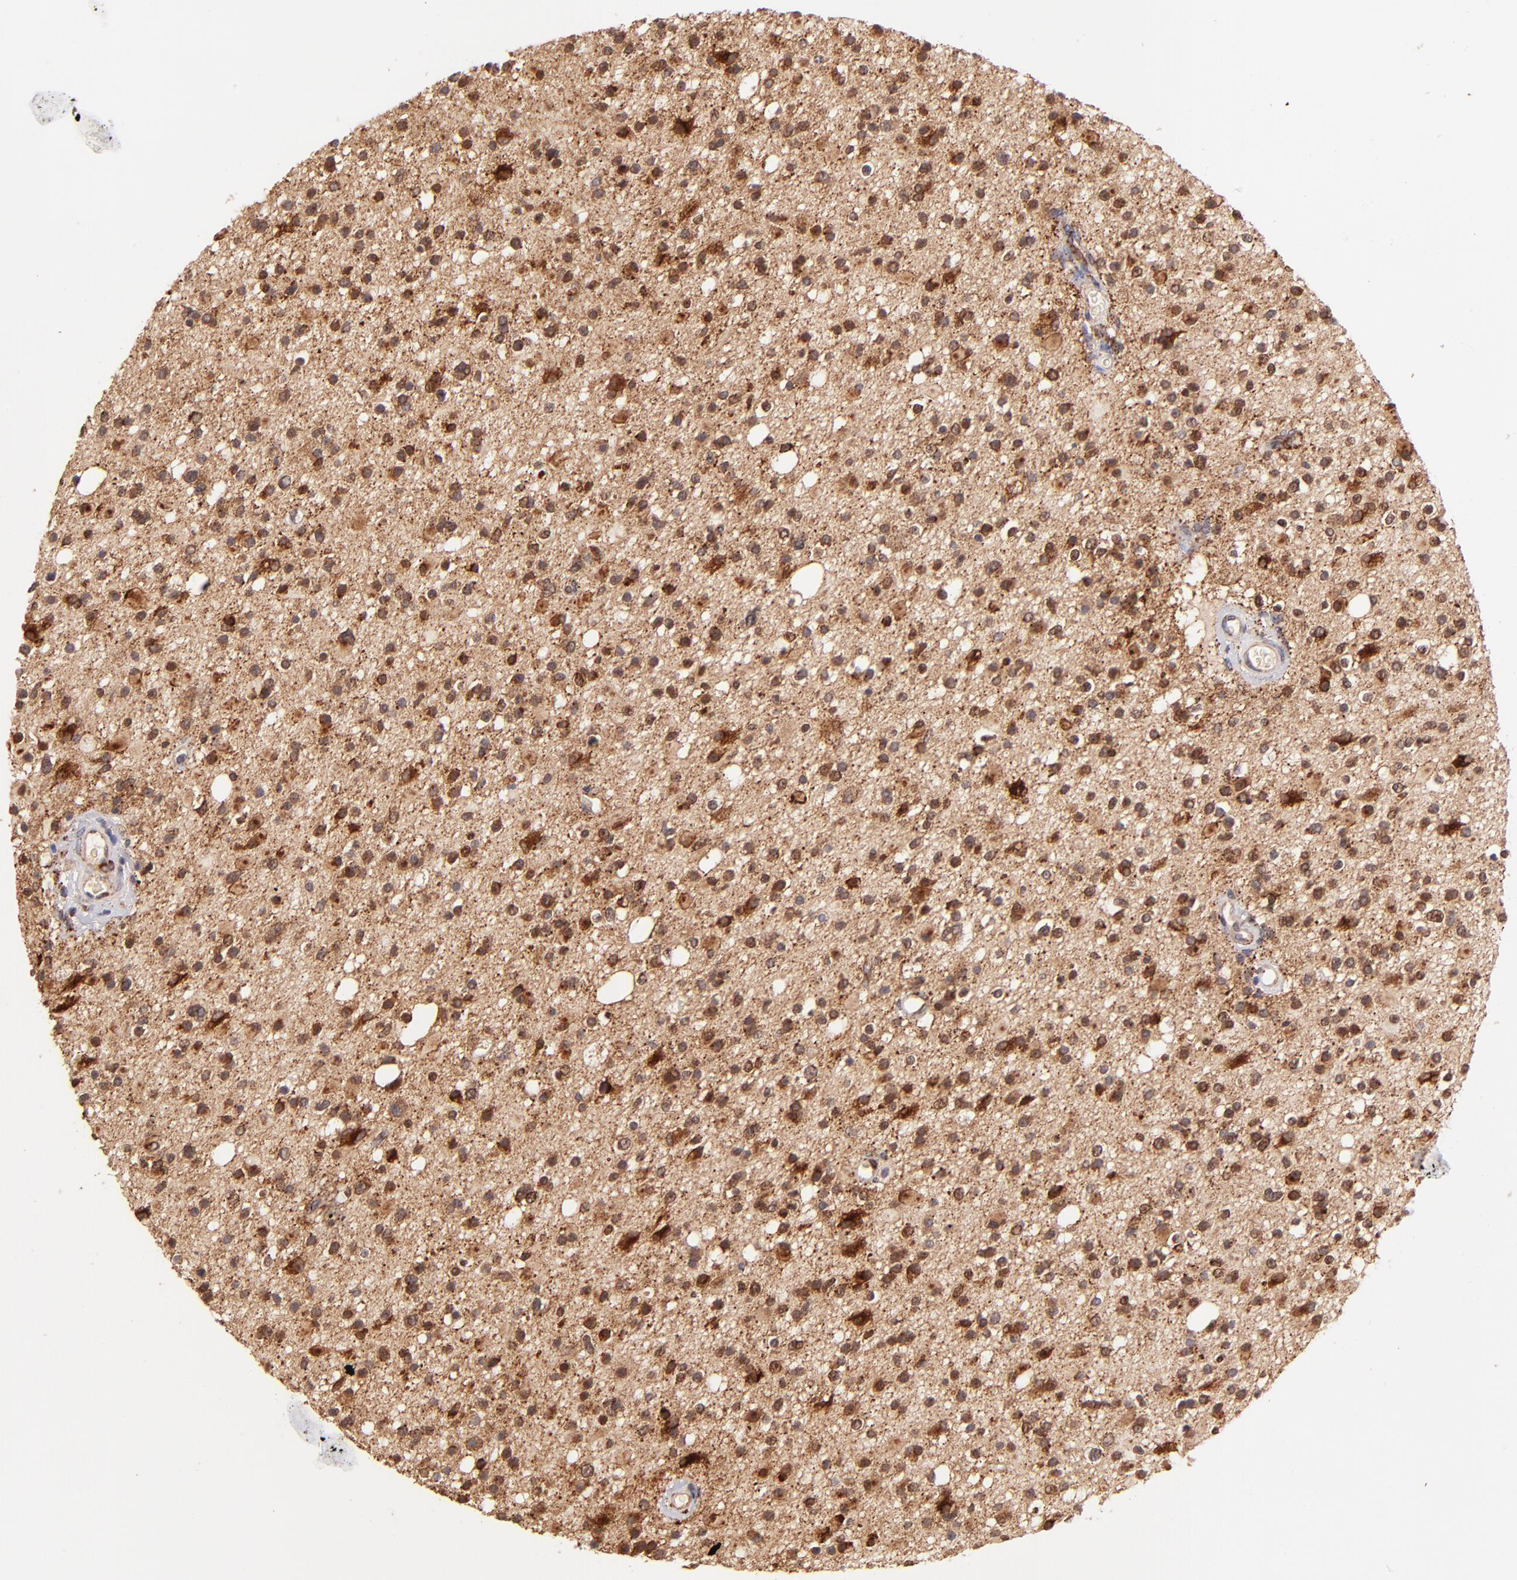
{"staining": {"intensity": "strong", "quantity": "25%-75%", "location": "cytoplasmic/membranous,nuclear"}, "tissue": "glioma", "cell_type": "Tumor cells", "image_type": "cancer", "snomed": [{"axis": "morphology", "description": "Glioma, malignant, High grade"}, {"axis": "topography", "description": "Brain"}], "caption": "IHC of glioma exhibits high levels of strong cytoplasmic/membranous and nuclear expression in about 25%-75% of tumor cells.", "gene": "SPARC", "patient": {"sex": "male", "age": 33}}